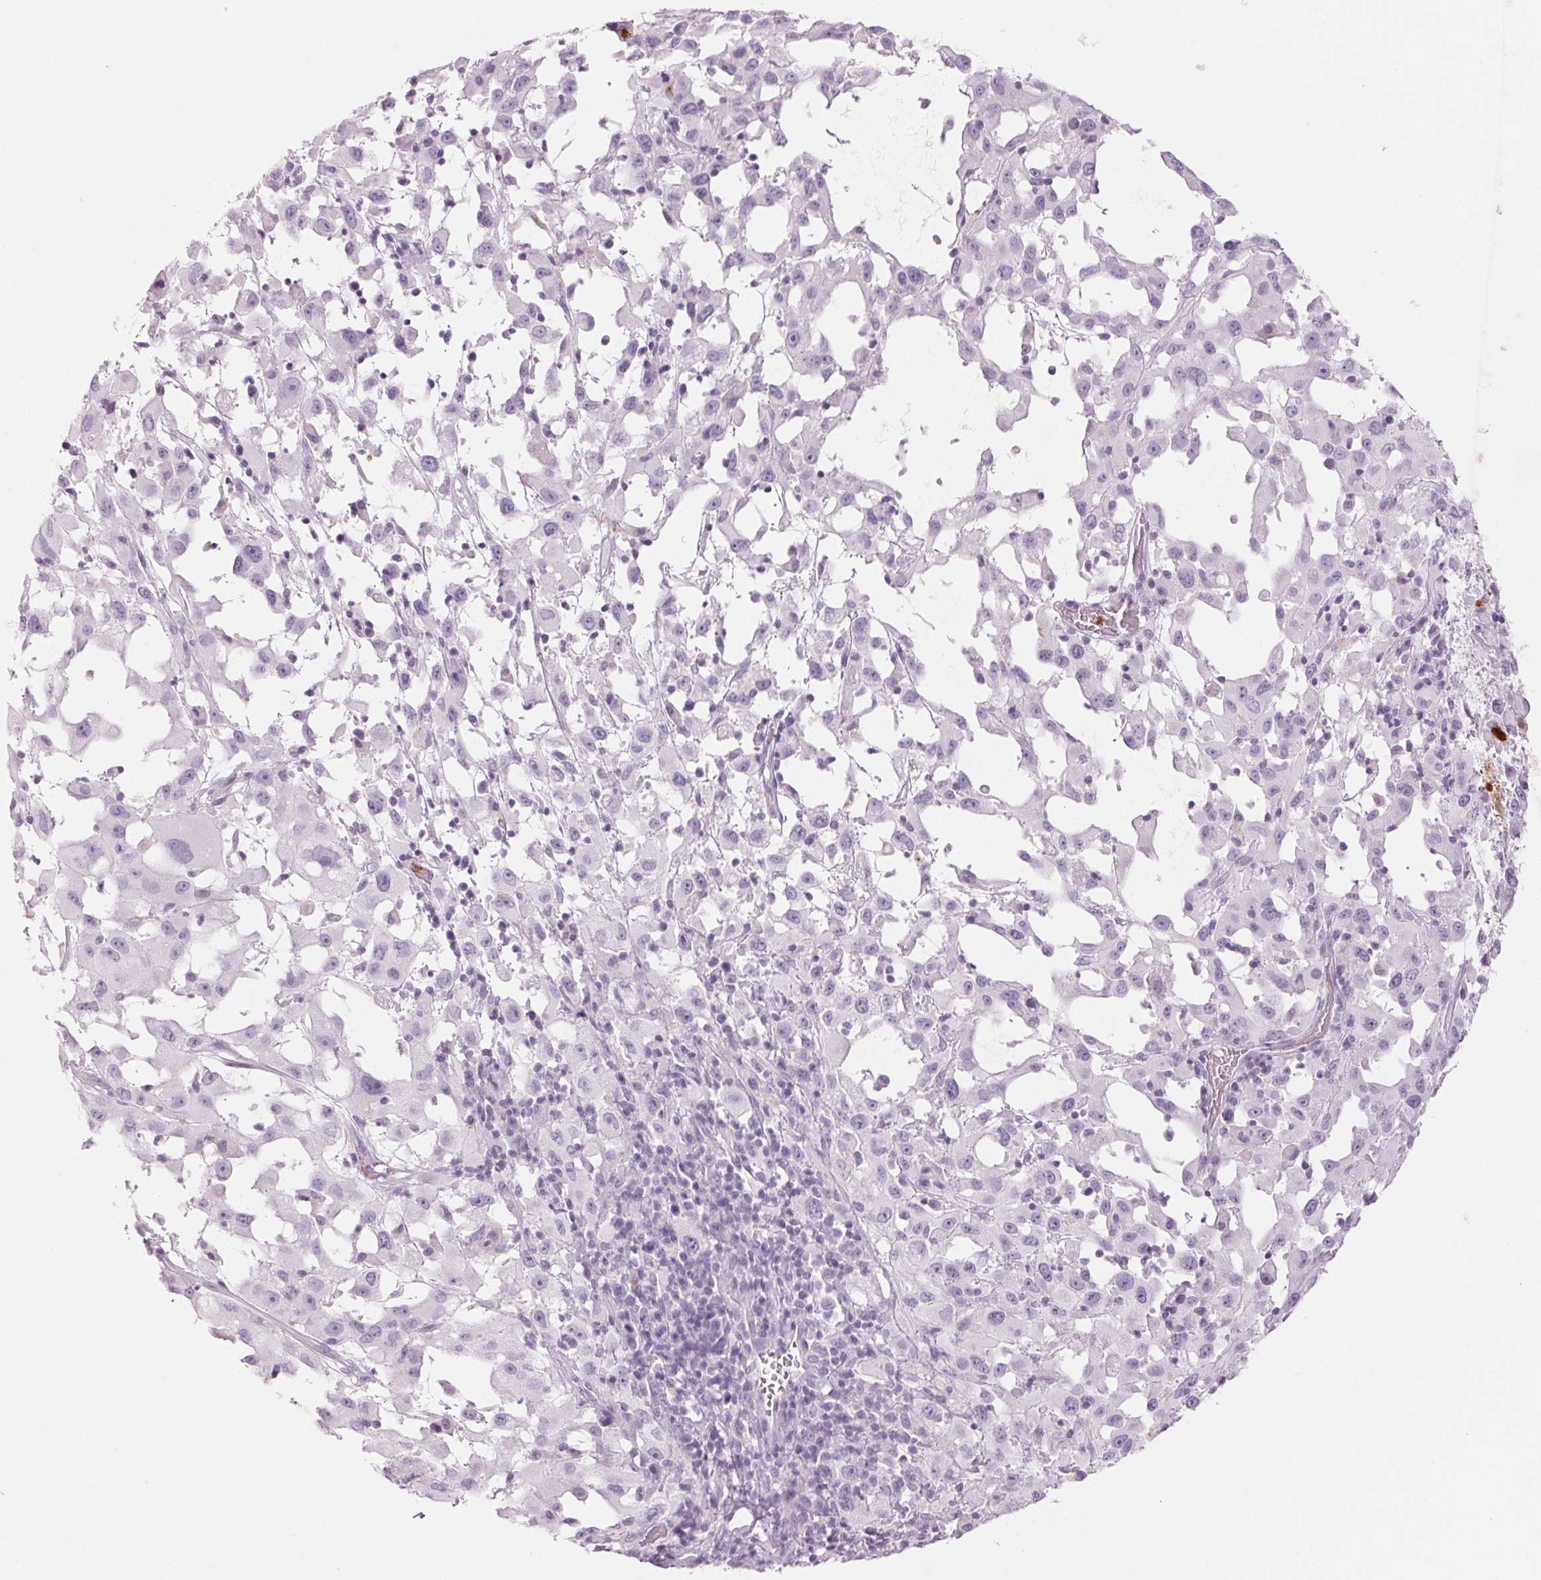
{"staining": {"intensity": "negative", "quantity": "none", "location": "none"}, "tissue": "melanoma", "cell_type": "Tumor cells", "image_type": "cancer", "snomed": [{"axis": "morphology", "description": "Malignant melanoma, Metastatic site"}, {"axis": "topography", "description": "Soft tissue"}], "caption": "The IHC micrograph has no significant staining in tumor cells of melanoma tissue.", "gene": "KLK7", "patient": {"sex": "male", "age": 50}}